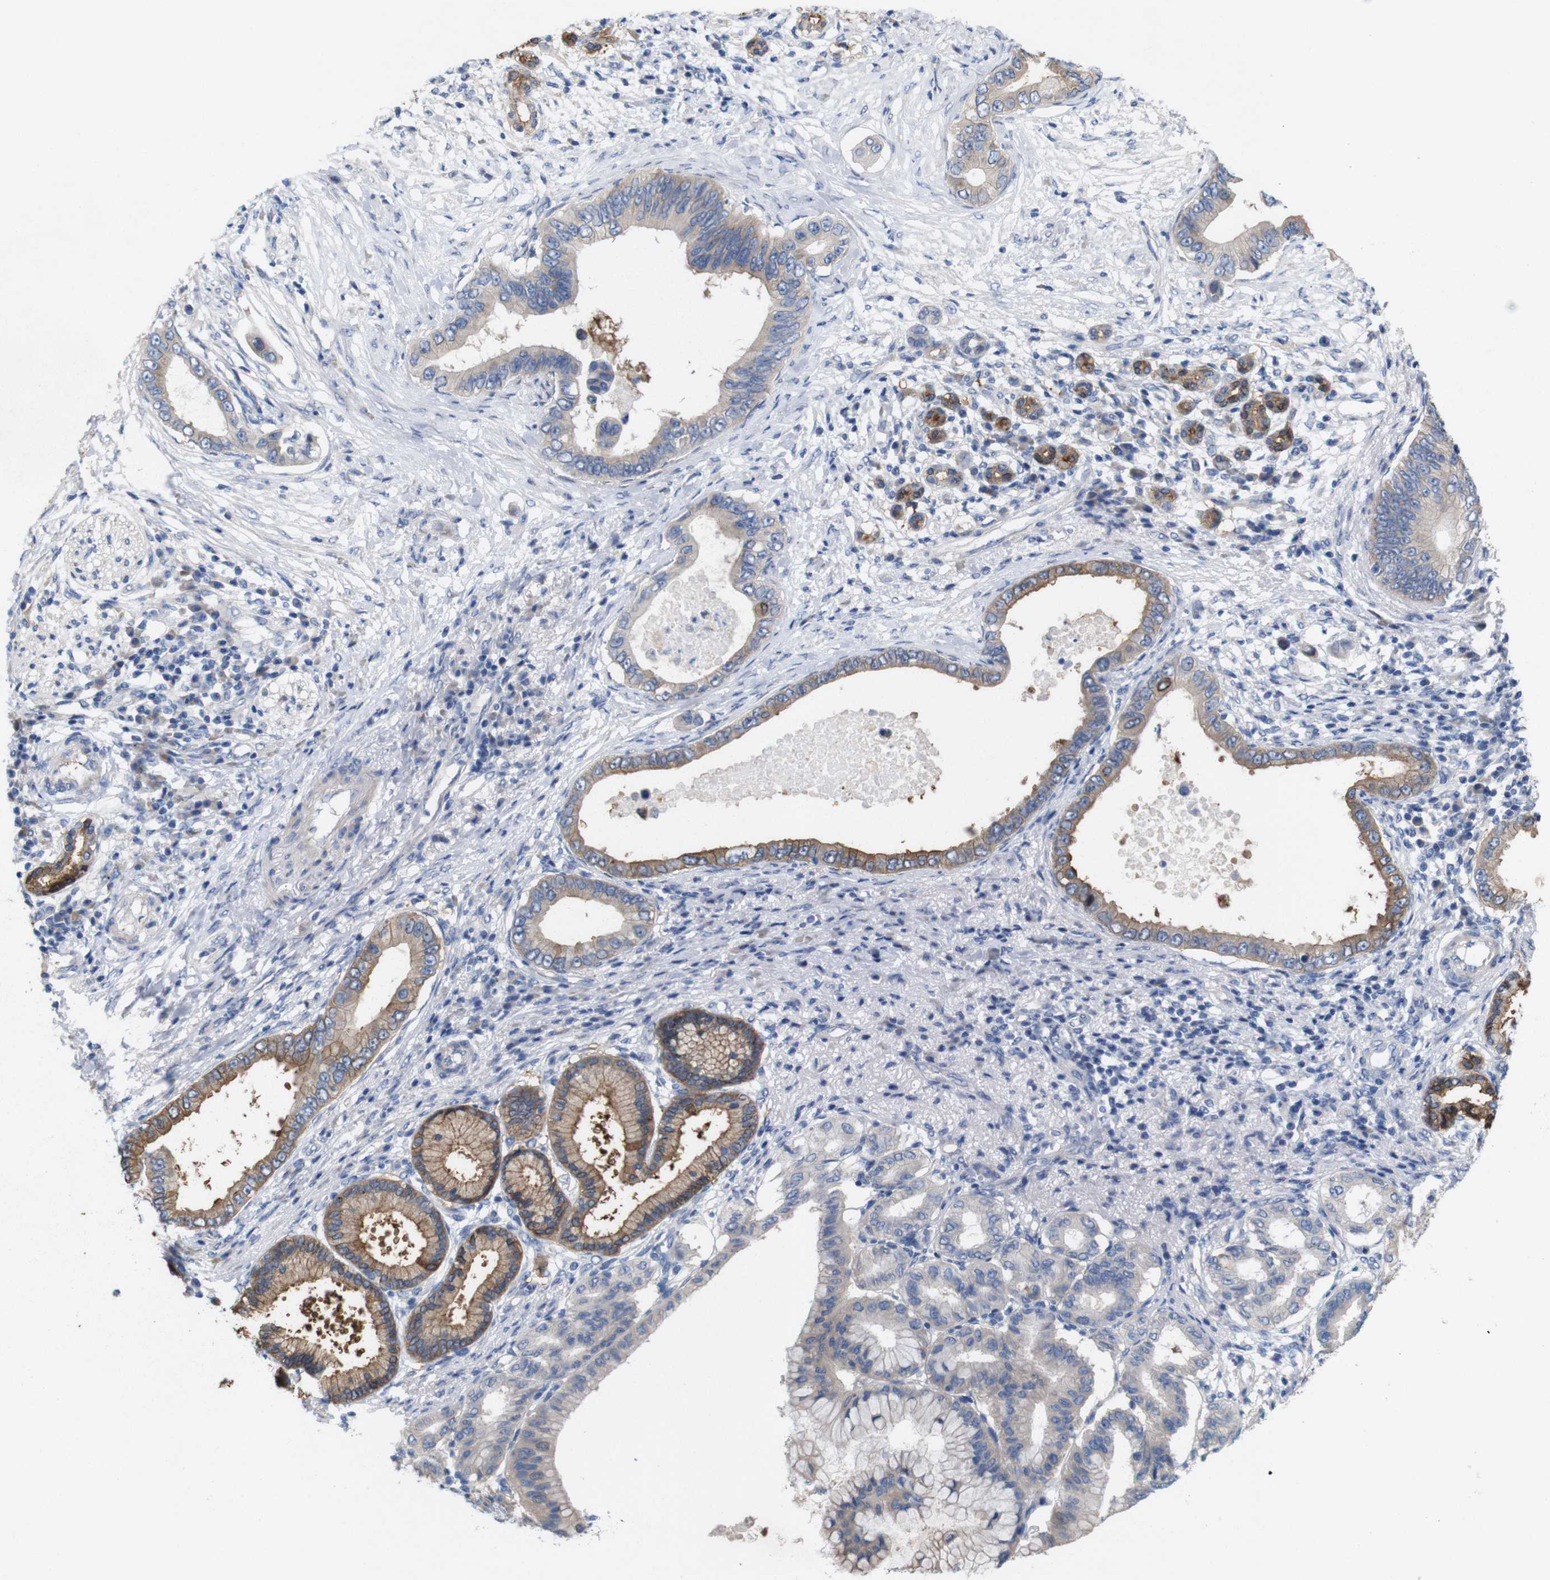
{"staining": {"intensity": "weak", "quantity": "<25%", "location": "cytoplasmic/membranous"}, "tissue": "pancreatic cancer", "cell_type": "Tumor cells", "image_type": "cancer", "snomed": [{"axis": "morphology", "description": "Adenocarcinoma, NOS"}, {"axis": "topography", "description": "Pancreas"}], "caption": "An image of human pancreatic cancer is negative for staining in tumor cells.", "gene": "MYEOV", "patient": {"sex": "male", "age": 77}}